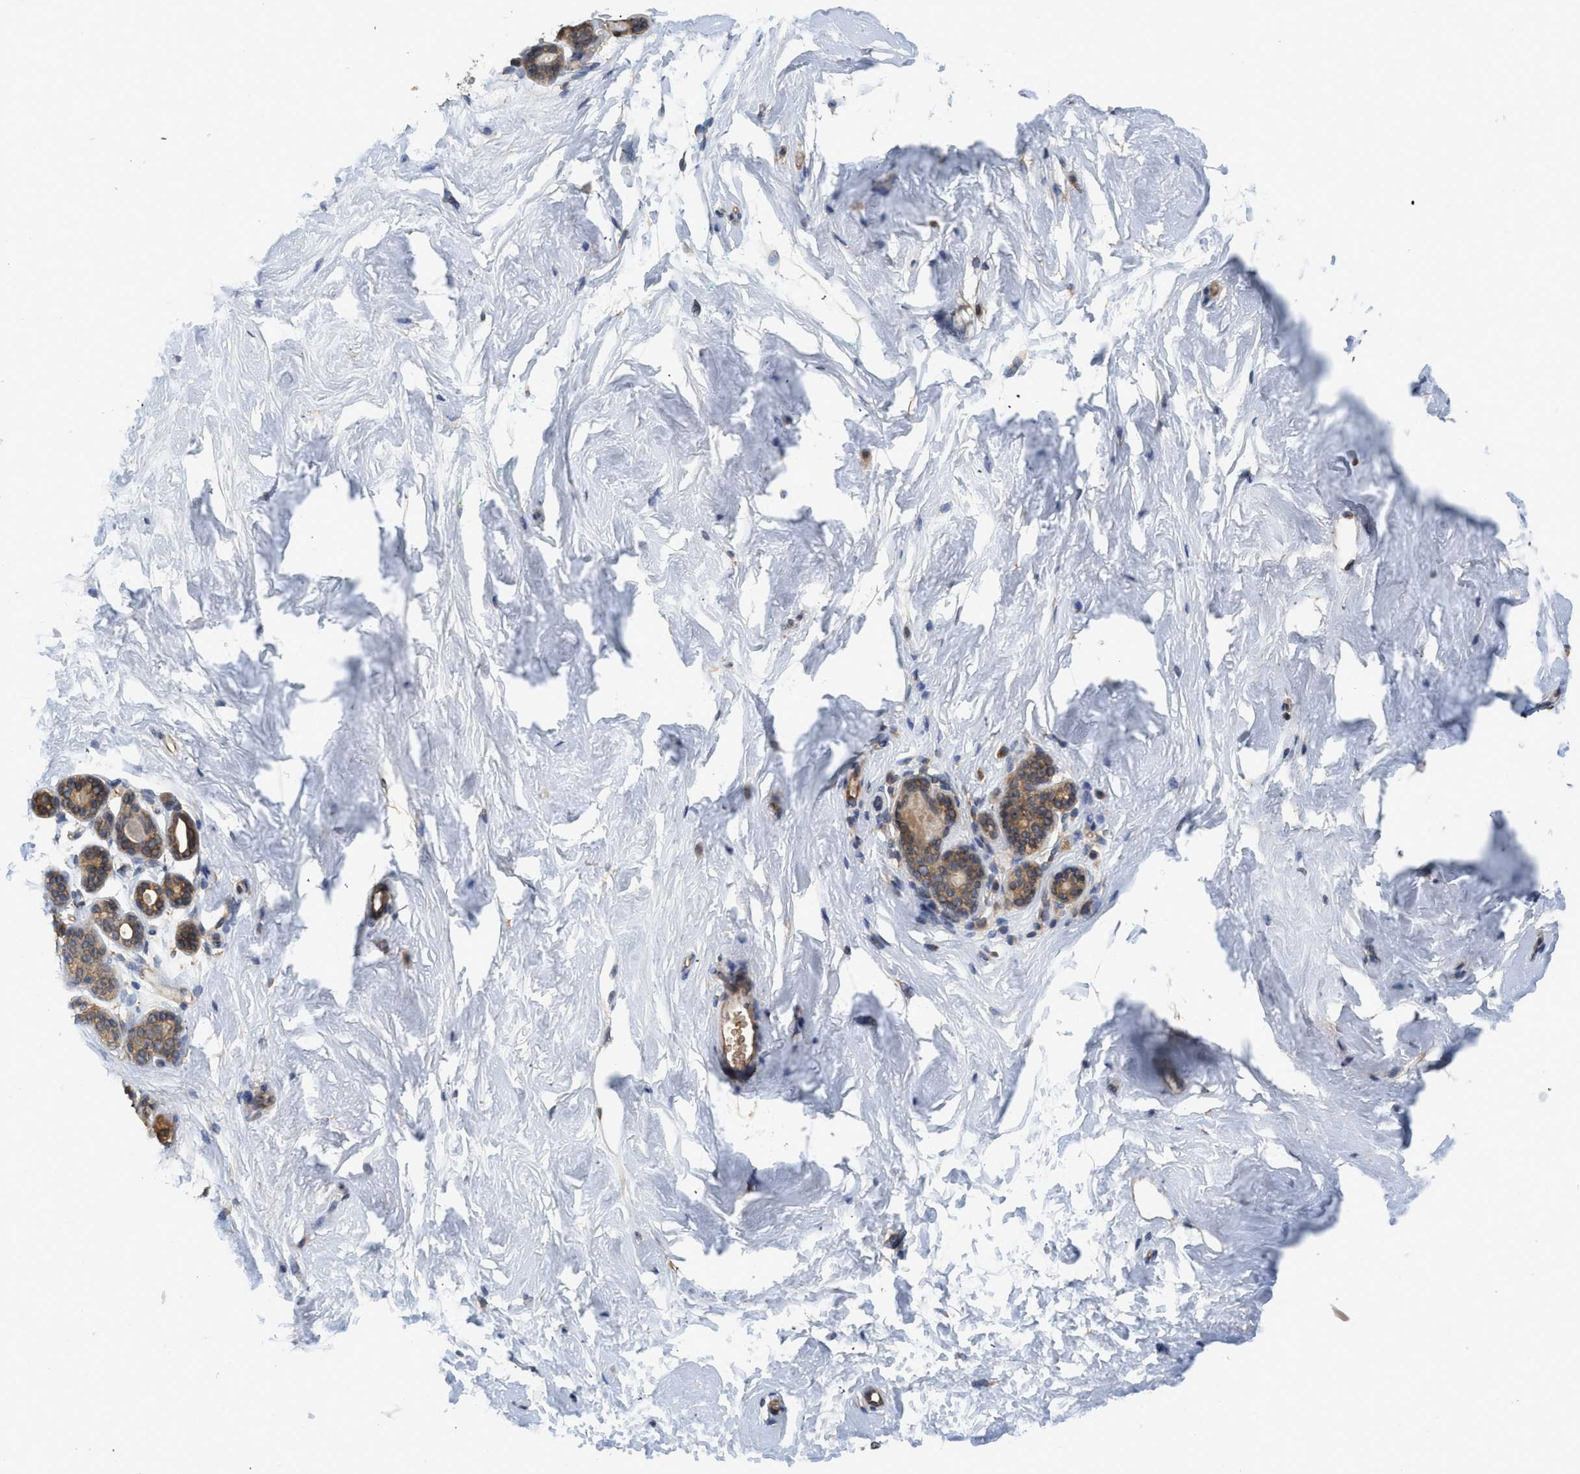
{"staining": {"intensity": "weak", "quantity": "<25%", "location": "cytoplasmic/membranous"}, "tissue": "breast", "cell_type": "Adipocytes", "image_type": "normal", "snomed": [{"axis": "morphology", "description": "Normal tissue, NOS"}, {"axis": "topography", "description": "Breast"}], "caption": "There is no significant staining in adipocytes of breast. (Immunohistochemistry, brightfield microscopy, high magnification).", "gene": "BCAP31", "patient": {"sex": "female", "age": 52}}